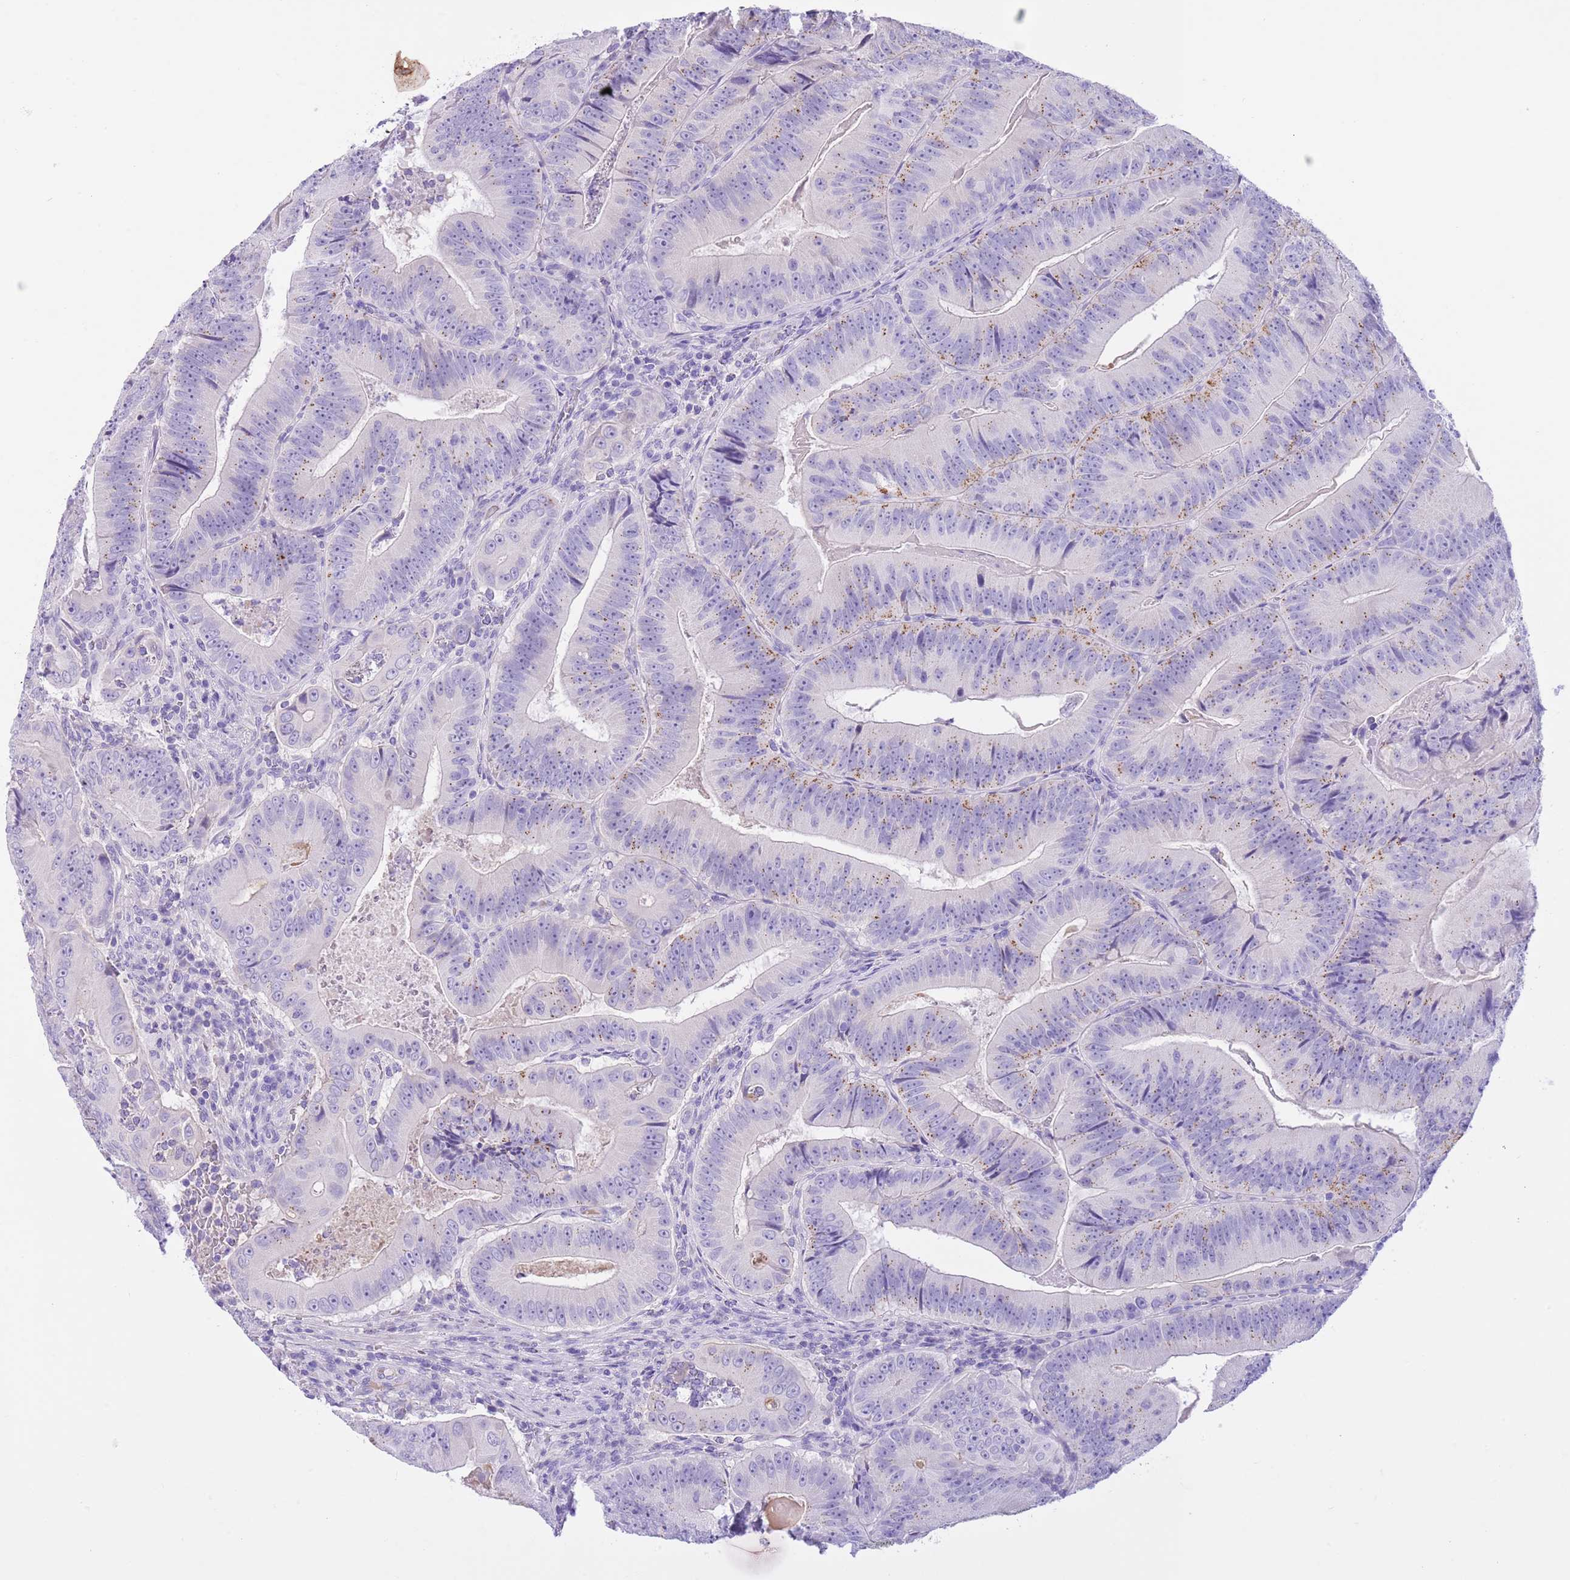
{"staining": {"intensity": "weak", "quantity": "25%-75%", "location": "cytoplasmic/membranous"}, "tissue": "colorectal cancer", "cell_type": "Tumor cells", "image_type": "cancer", "snomed": [{"axis": "morphology", "description": "Adenocarcinoma, NOS"}, {"axis": "topography", "description": "Colon"}], "caption": "Immunohistochemical staining of colorectal cancer reveals low levels of weak cytoplasmic/membranous staining in approximately 25%-75% of tumor cells.", "gene": "TBC1D10B", "patient": {"sex": "female", "age": 86}}